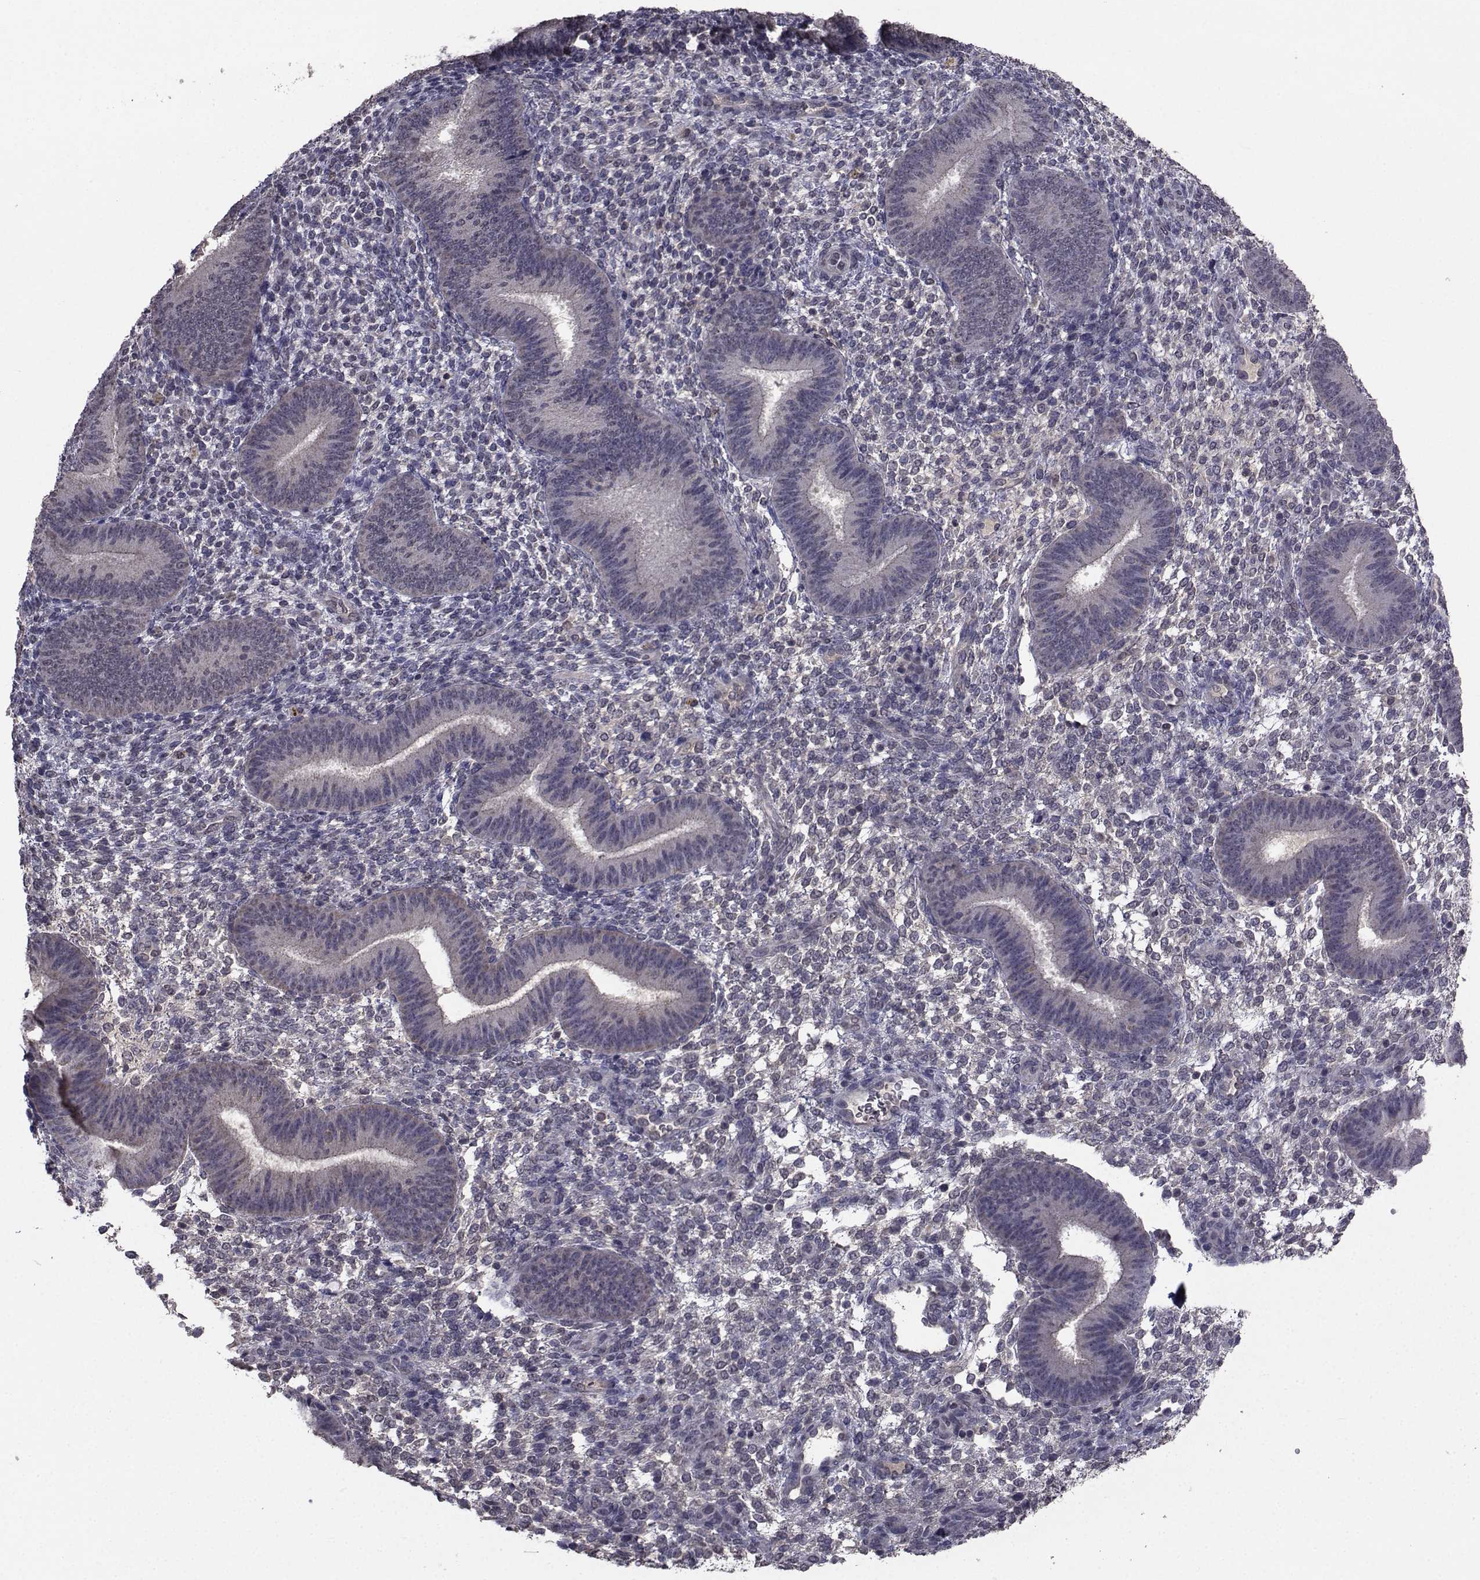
{"staining": {"intensity": "negative", "quantity": "none", "location": "none"}, "tissue": "endometrium", "cell_type": "Cells in endometrial stroma", "image_type": "normal", "snomed": [{"axis": "morphology", "description": "Normal tissue, NOS"}, {"axis": "topography", "description": "Endometrium"}], "caption": "The histopathology image reveals no staining of cells in endometrial stroma in normal endometrium. Brightfield microscopy of immunohistochemistry (IHC) stained with DAB (3,3'-diaminobenzidine) (brown) and hematoxylin (blue), captured at high magnification.", "gene": "CYP2S1", "patient": {"sex": "female", "age": 39}}